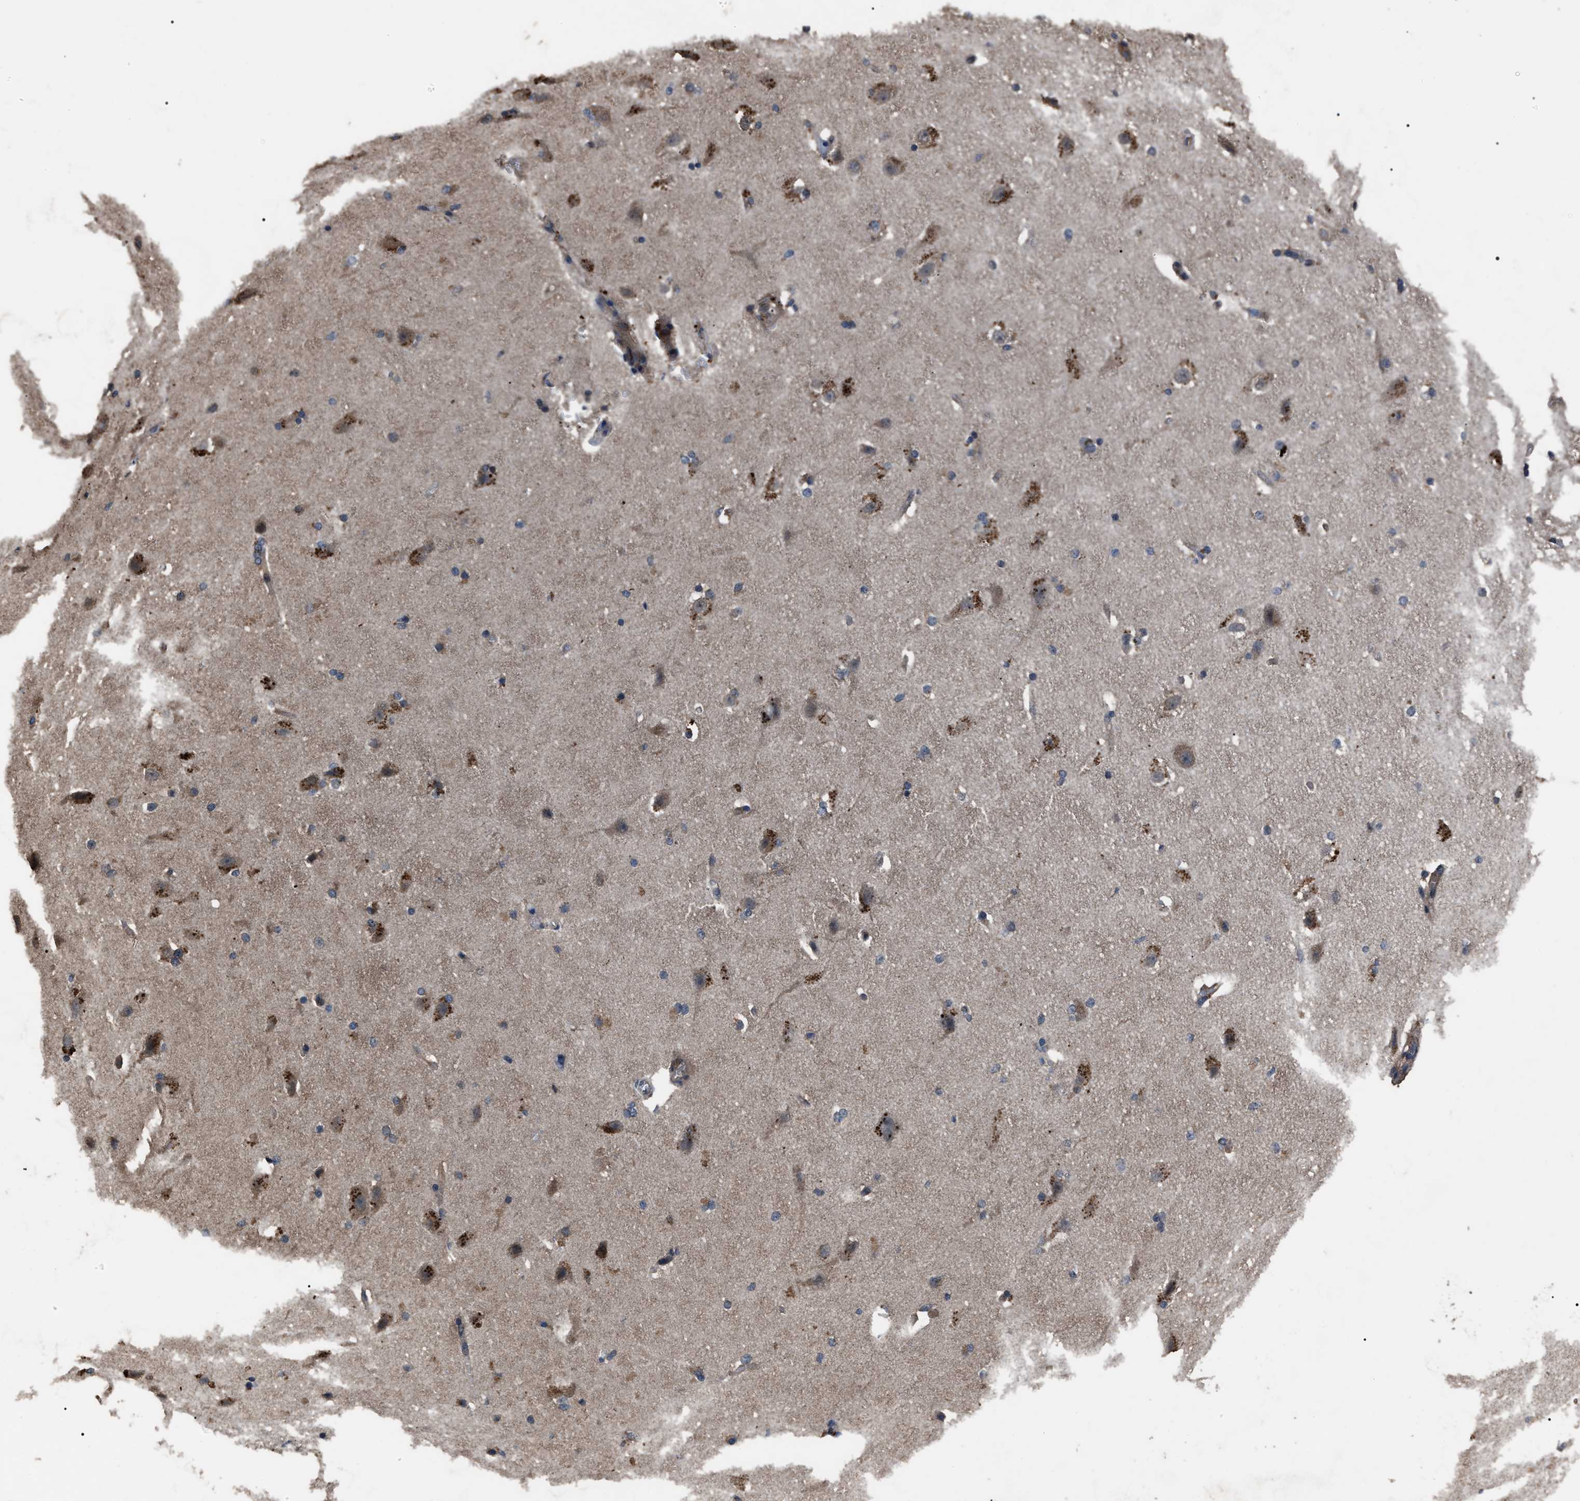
{"staining": {"intensity": "moderate", "quantity": "25%-75%", "location": "cytoplasmic/membranous"}, "tissue": "cerebral cortex", "cell_type": "Endothelial cells", "image_type": "normal", "snomed": [{"axis": "morphology", "description": "Normal tissue, NOS"}, {"axis": "topography", "description": "Cerebral cortex"}, {"axis": "topography", "description": "Hippocampus"}], "caption": "Immunohistochemical staining of normal human cerebral cortex displays medium levels of moderate cytoplasmic/membranous expression in approximately 25%-75% of endothelial cells. The protein is shown in brown color, while the nuclei are stained blue.", "gene": "RNF216", "patient": {"sex": "female", "age": 19}}